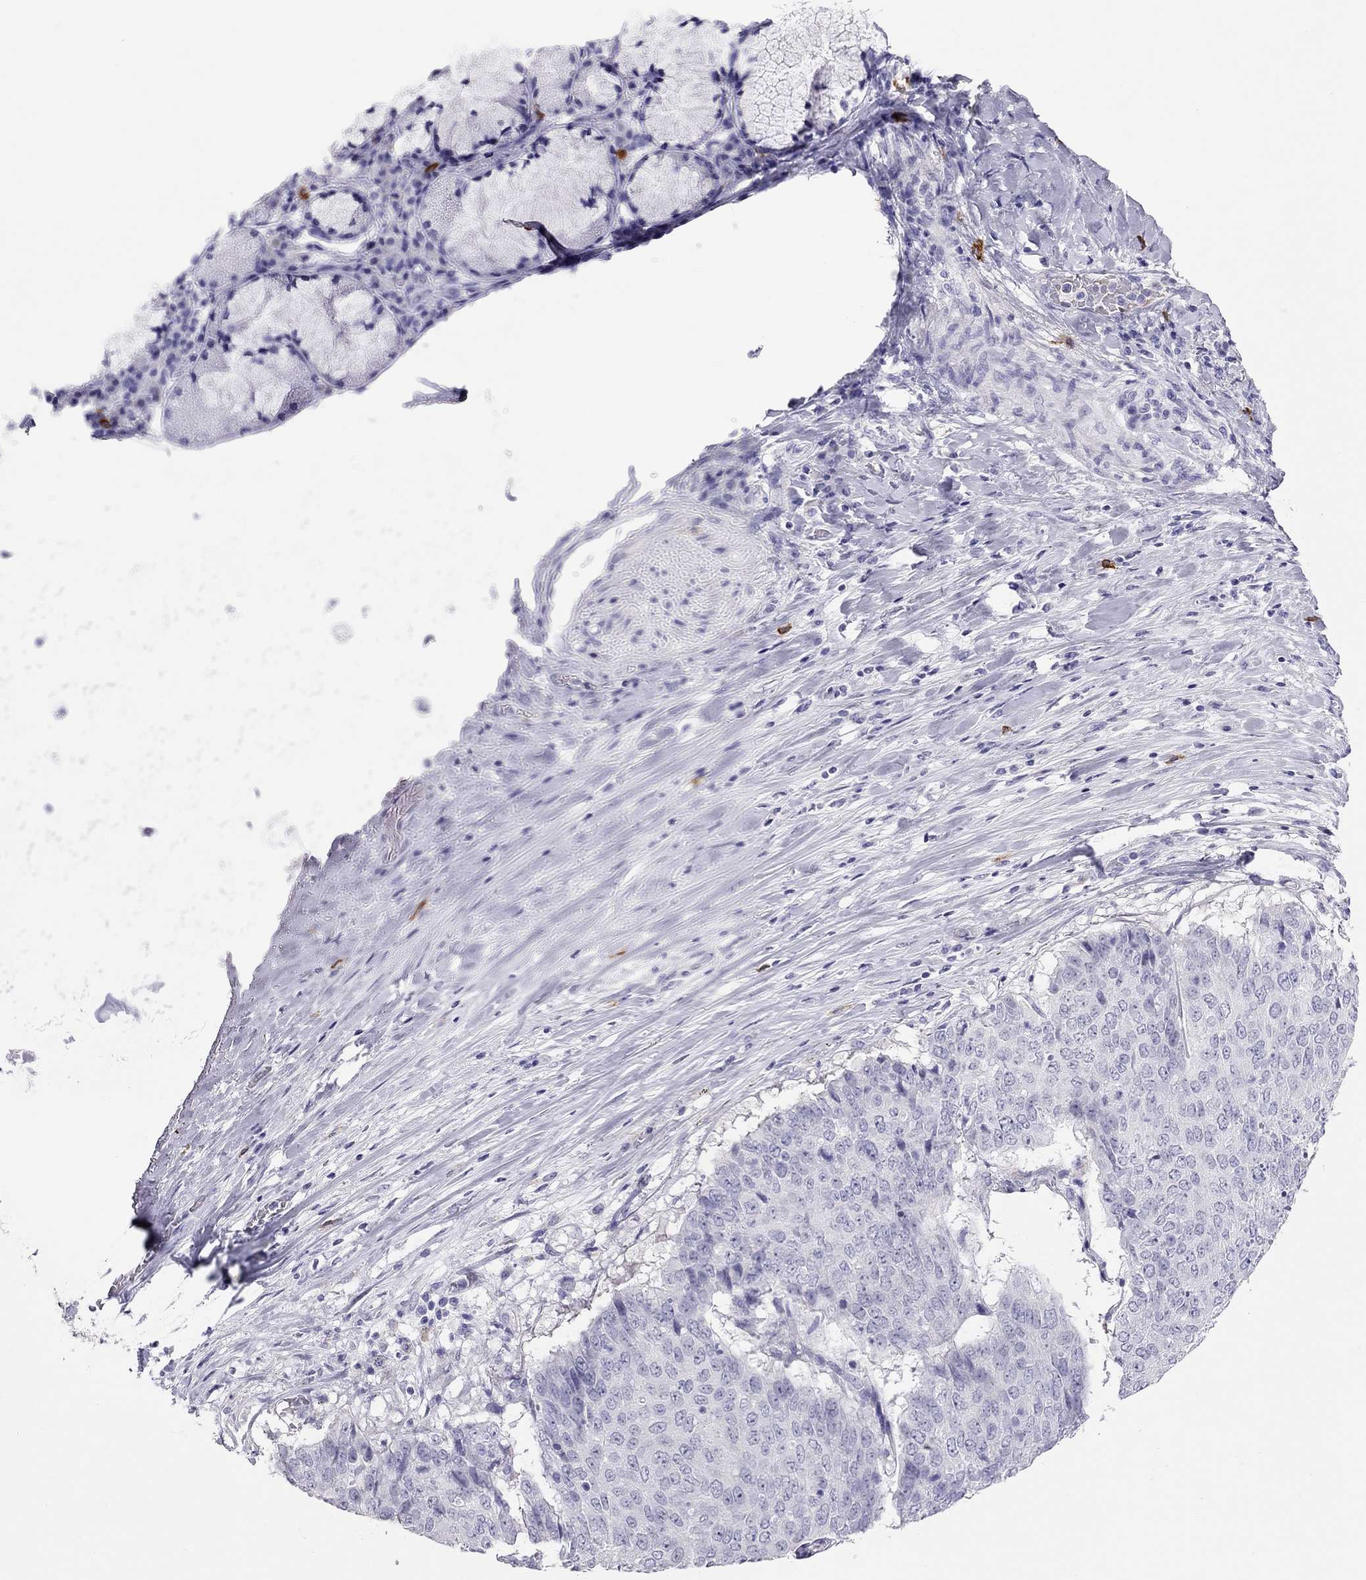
{"staining": {"intensity": "negative", "quantity": "none", "location": "none"}, "tissue": "lung cancer", "cell_type": "Tumor cells", "image_type": "cancer", "snomed": [{"axis": "morphology", "description": "Normal tissue, NOS"}, {"axis": "morphology", "description": "Squamous cell carcinoma, NOS"}, {"axis": "topography", "description": "Bronchus"}, {"axis": "topography", "description": "Lung"}], "caption": "High magnification brightfield microscopy of squamous cell carcinoma (lung) stained with DAB (3,3'-diaminobenzidine) (brown) and counterstained with hematoxylin (blue): tumor cells show no significant positivity.", "gene": "IL17REL", "patient": {"sex": "male", "age": 64}}